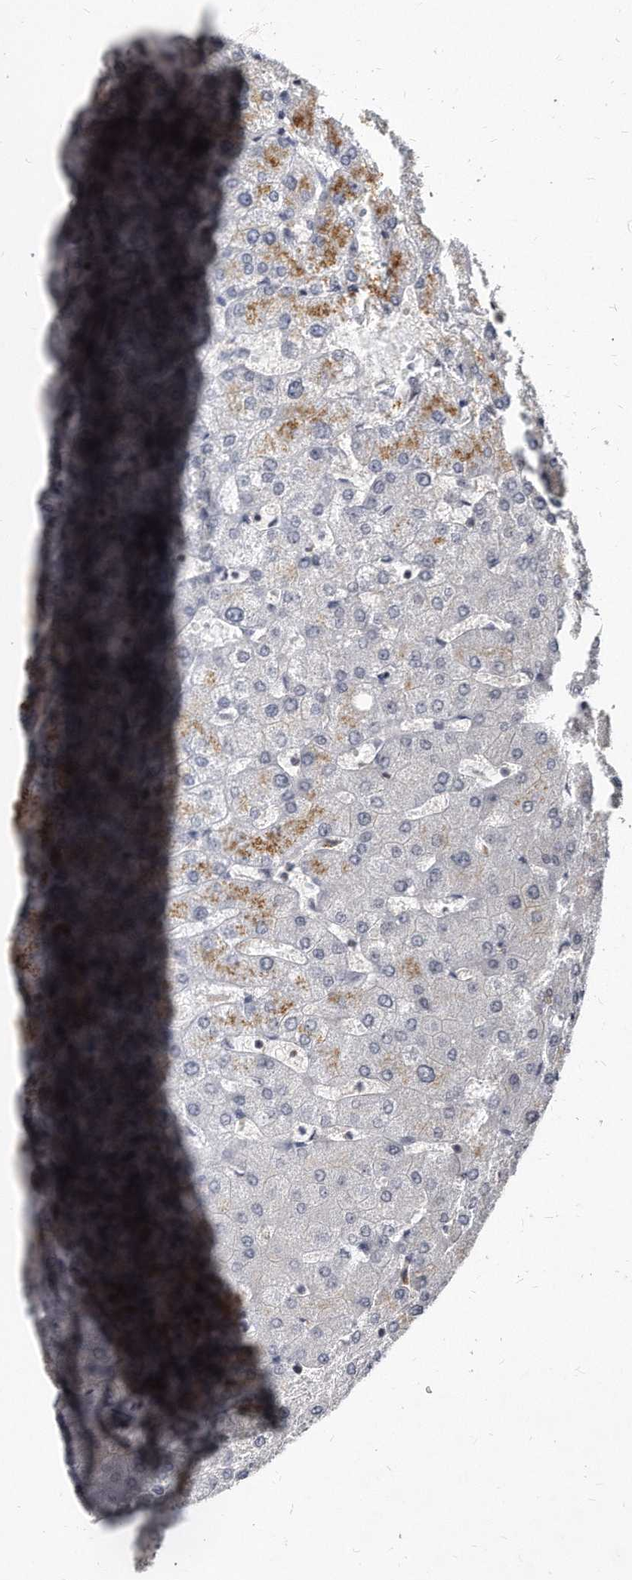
{"staining": {"intensity": "negative", "quantity": "none", "location": "none"}, "tissue": "liver", "cell_type": "Cholangiocytes", "image_type": "normal", "snomed": [{"axis": "morphology", "description": "Normal tissue, NOS"}, {"axis": "topography", "description": "Liver"}], "caption": "The IHC histopathology image has no significant expression in cholangiocytes of liver.", "gene": "KLHDC3", "patient": {"sex": "female", "age": 54}}